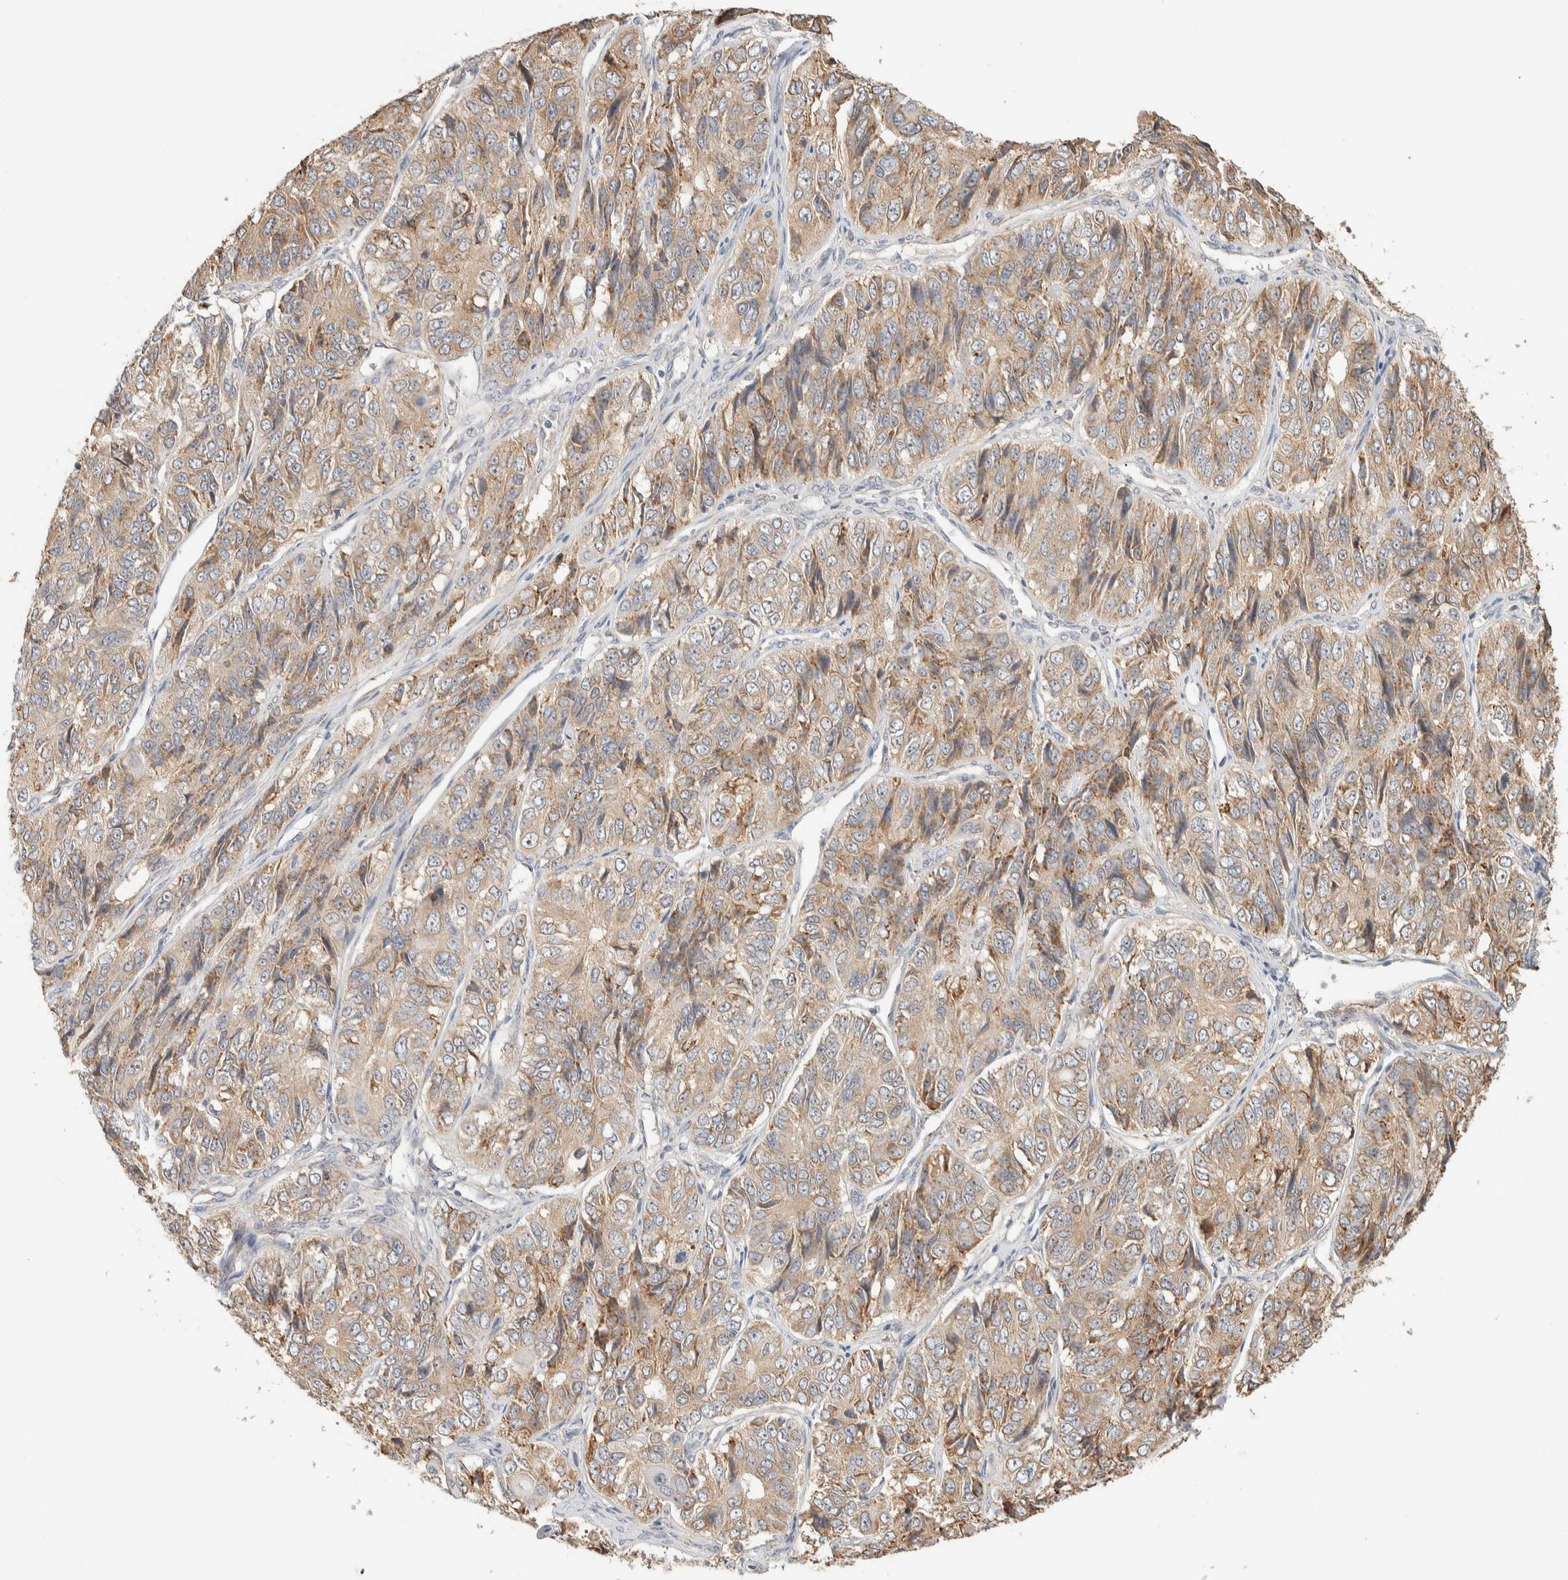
{"staining": {"intensity": "weak", "quantity": ">75%", "location": "cytoplasmic/membranous"}, "tissue": "ovarian cancer", "cell_type": "Tumor cells", "image_type": "cancer", "snomed": [{"axis": "morphology", "description": "Carcinoma, endometroid"}, {"axis": "topography", "description": "Ovary"}], "caption": "Endometroid carcinoma (ovarian) was stained to show a protein in brown. There is low levels of weak cytoplasmic/membranous positivity in approximately >75% of tumor cells. (DAB (3,3'-diaminobenzidine) IHC, brown staining for protein, blue staining for nuclei).", "gene": "KLHL40", "patient": {"sex": "female", "age": 51}}